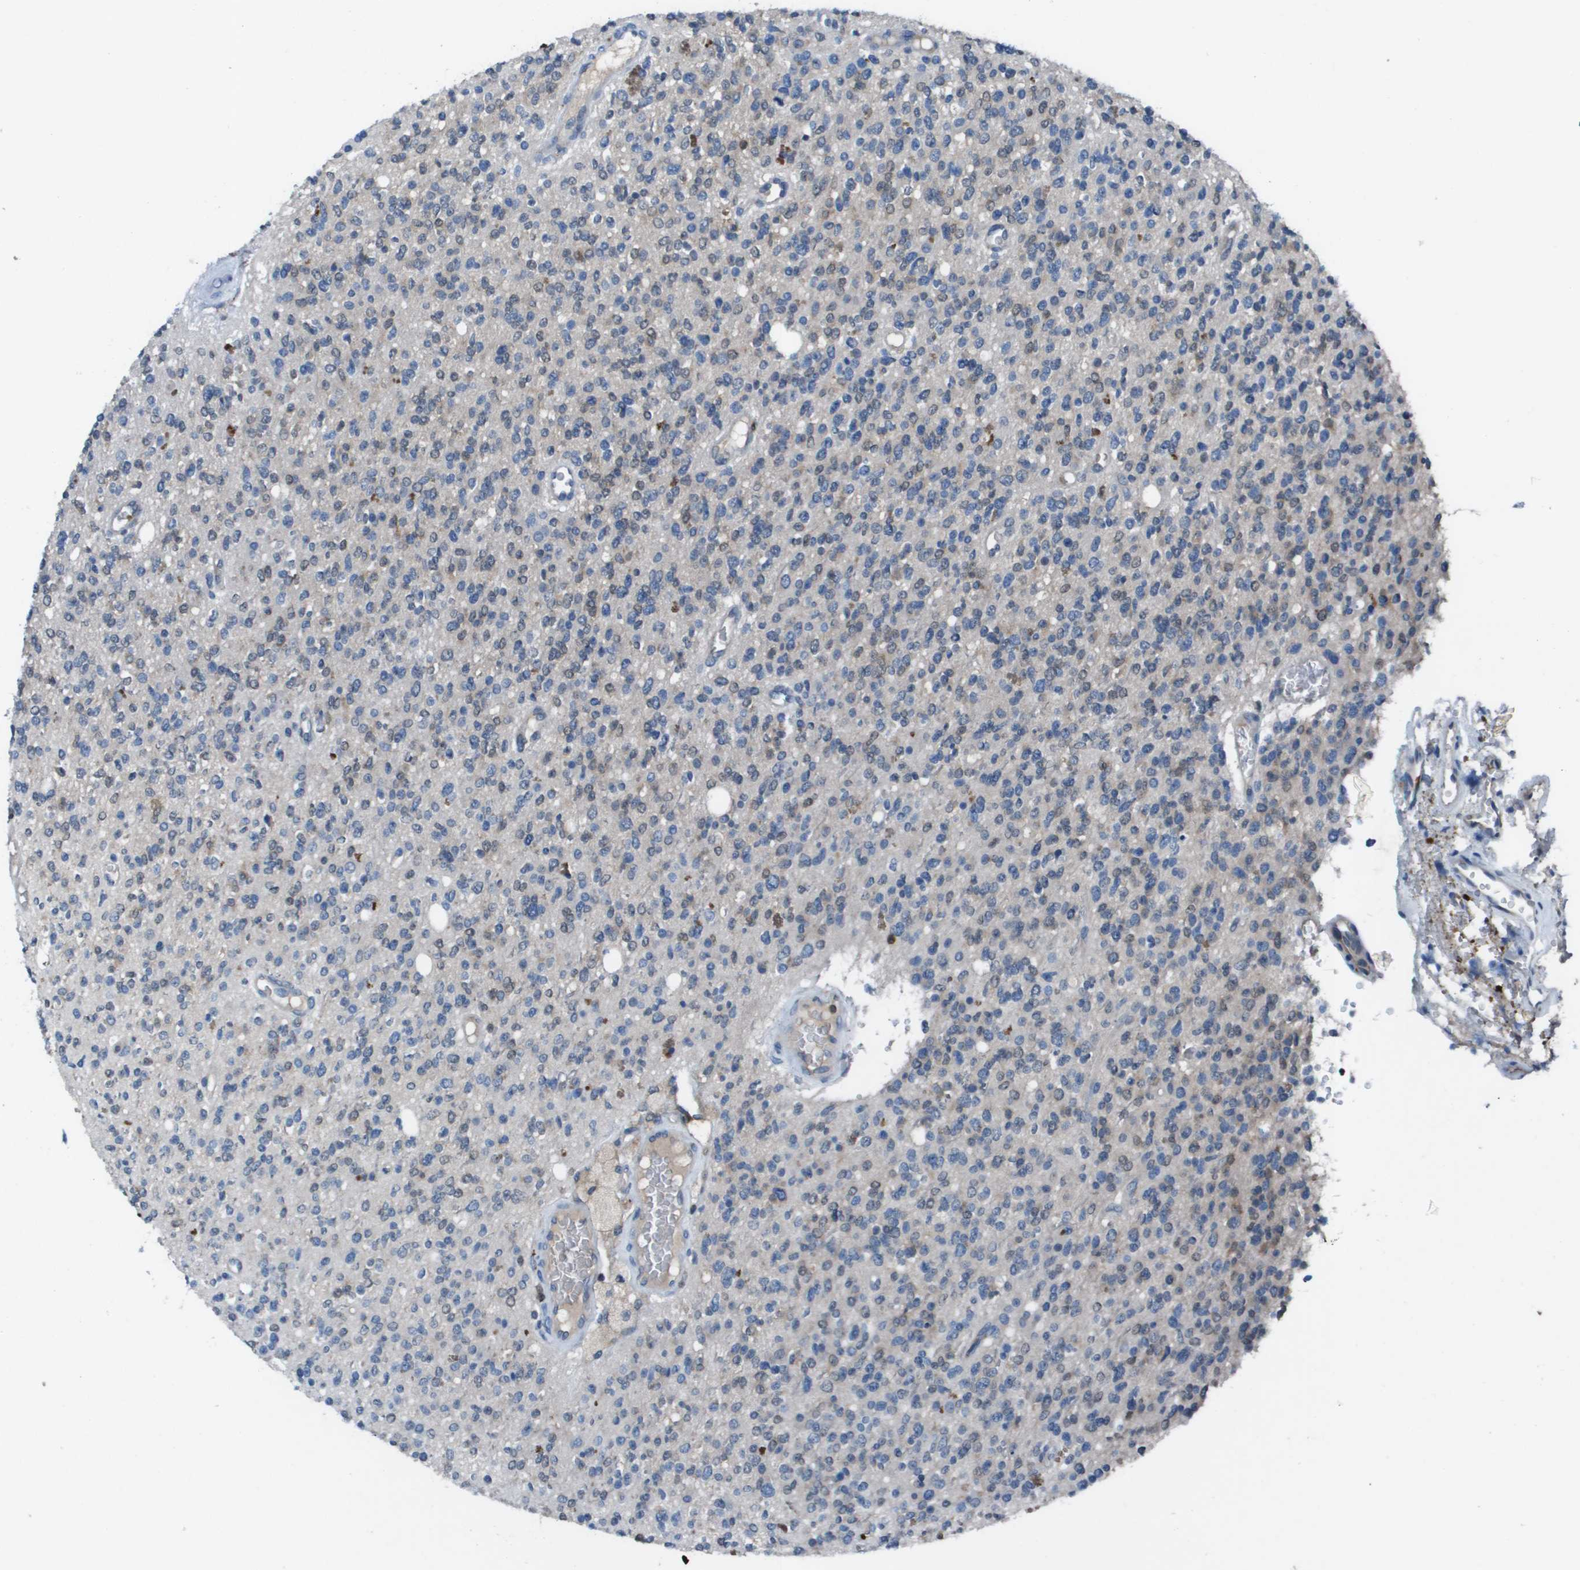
{"staining": {"intensity": "weak", "quantity": "<25%", "location": "nuclear"}, "tissue": "glioma", "cell_type": "Tumor cells", "image_type": "cancer", "snomed": [{"axis": "morphology", "description": "Glioma, malignant, High grade"}, {"axis": "topography", "description": "Brain"}], "caption": "Protein analysis of malignant high-grade glioma reveals no significant expression in tumor cells.", "gene": "CAMK4", "patient": {"sex": "male", "age": 34}}